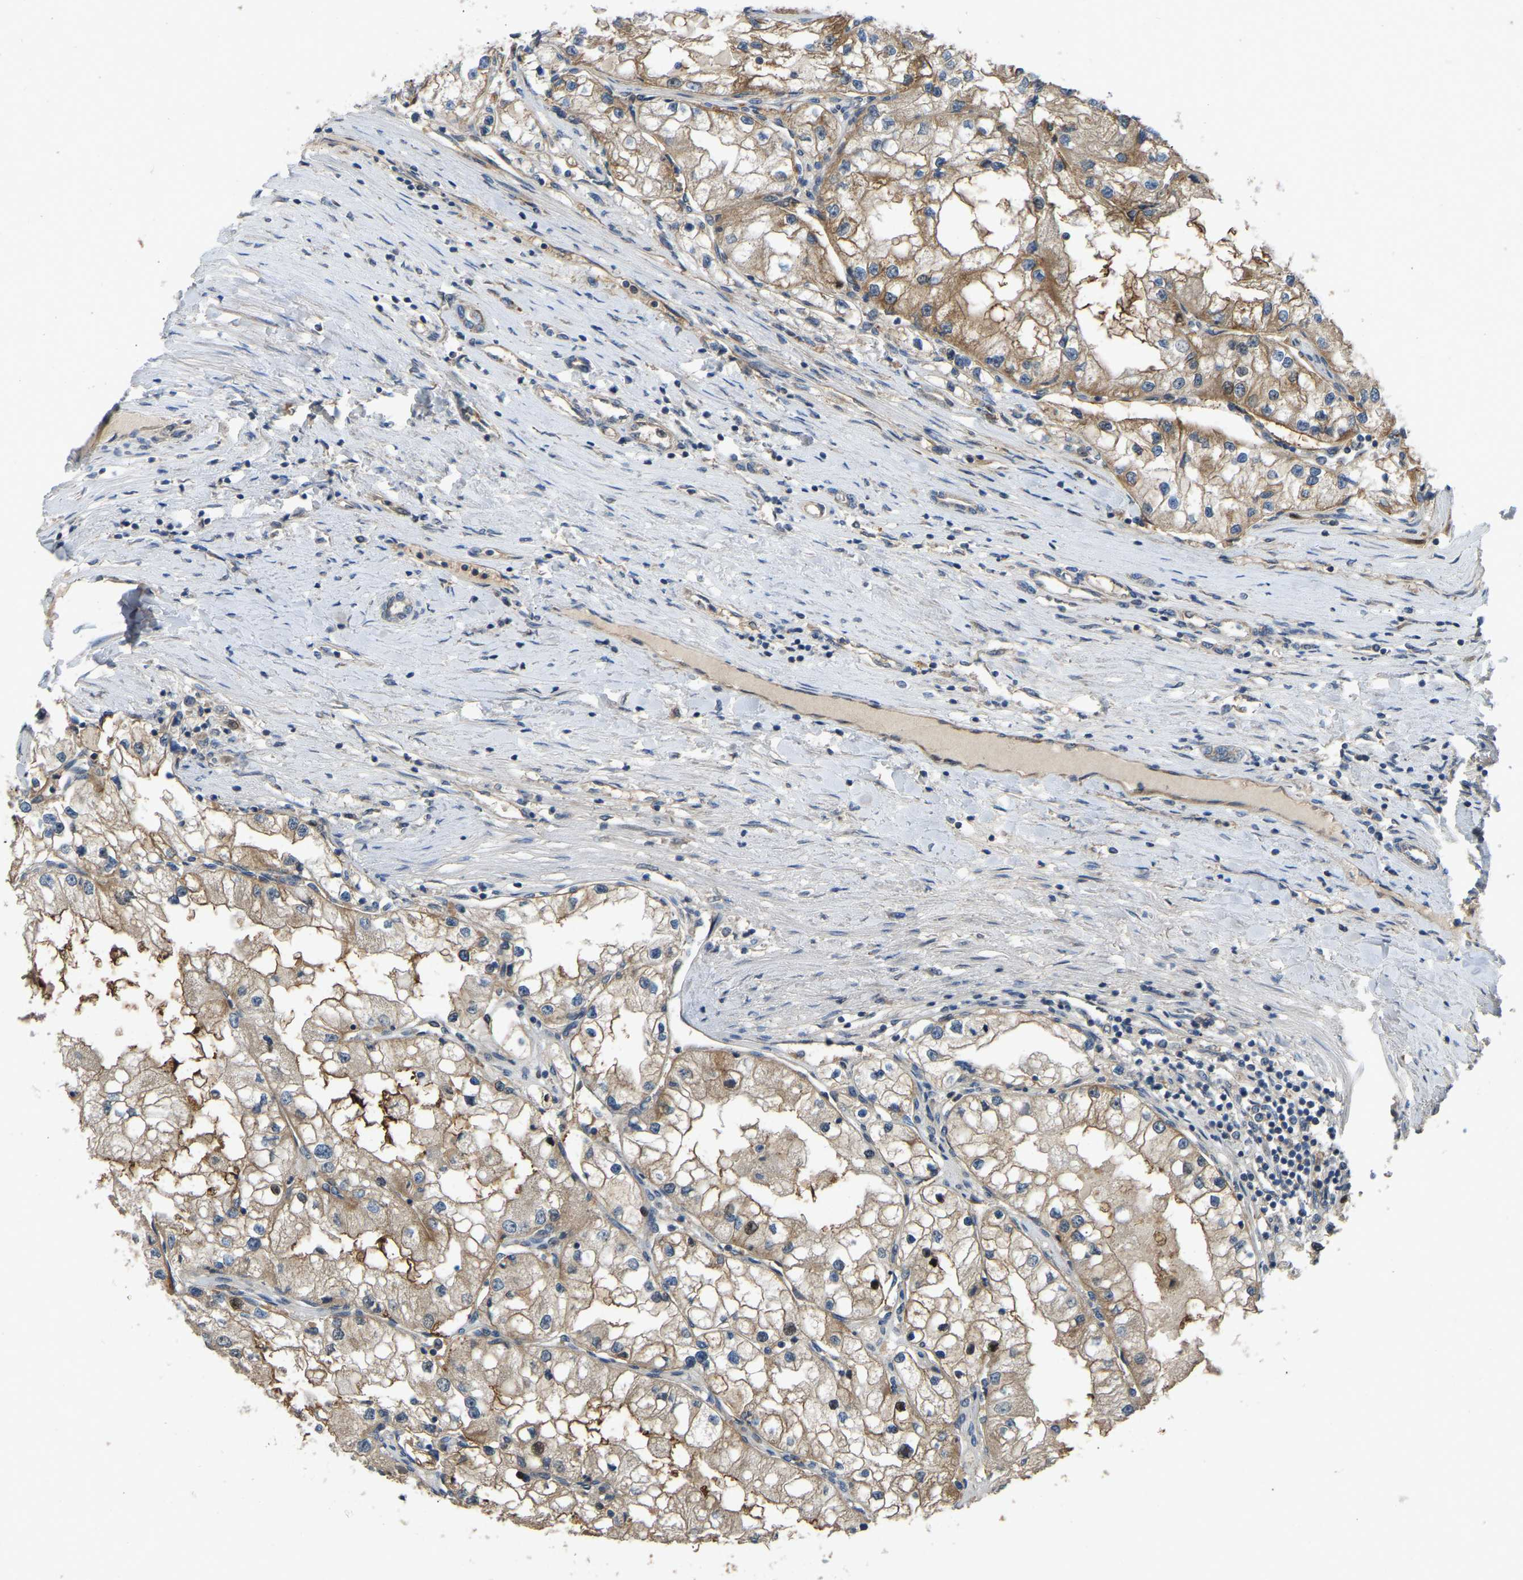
{"staining": {"intensity": "moderate", "quantity": "25%-75%", "location": "cytoplasmic/membranous"}, "tissue": "renal cancer", "cell_type": "Tumor cells", "image_type": "cancer", "snomed": [{"axis": "morphology", "description": "Adenocarcinoma, NOS"}, {"axis": "topography", "description": "Kidney"}], "caption": "A photomicrograph of renal cancer (adenocarcinoma) stained for a protein displays moderate cytoplasmic/membranous brown staining in tumor cells.", "gene": "C21orf91", "patient": {"sex": "male", "age": 68}}